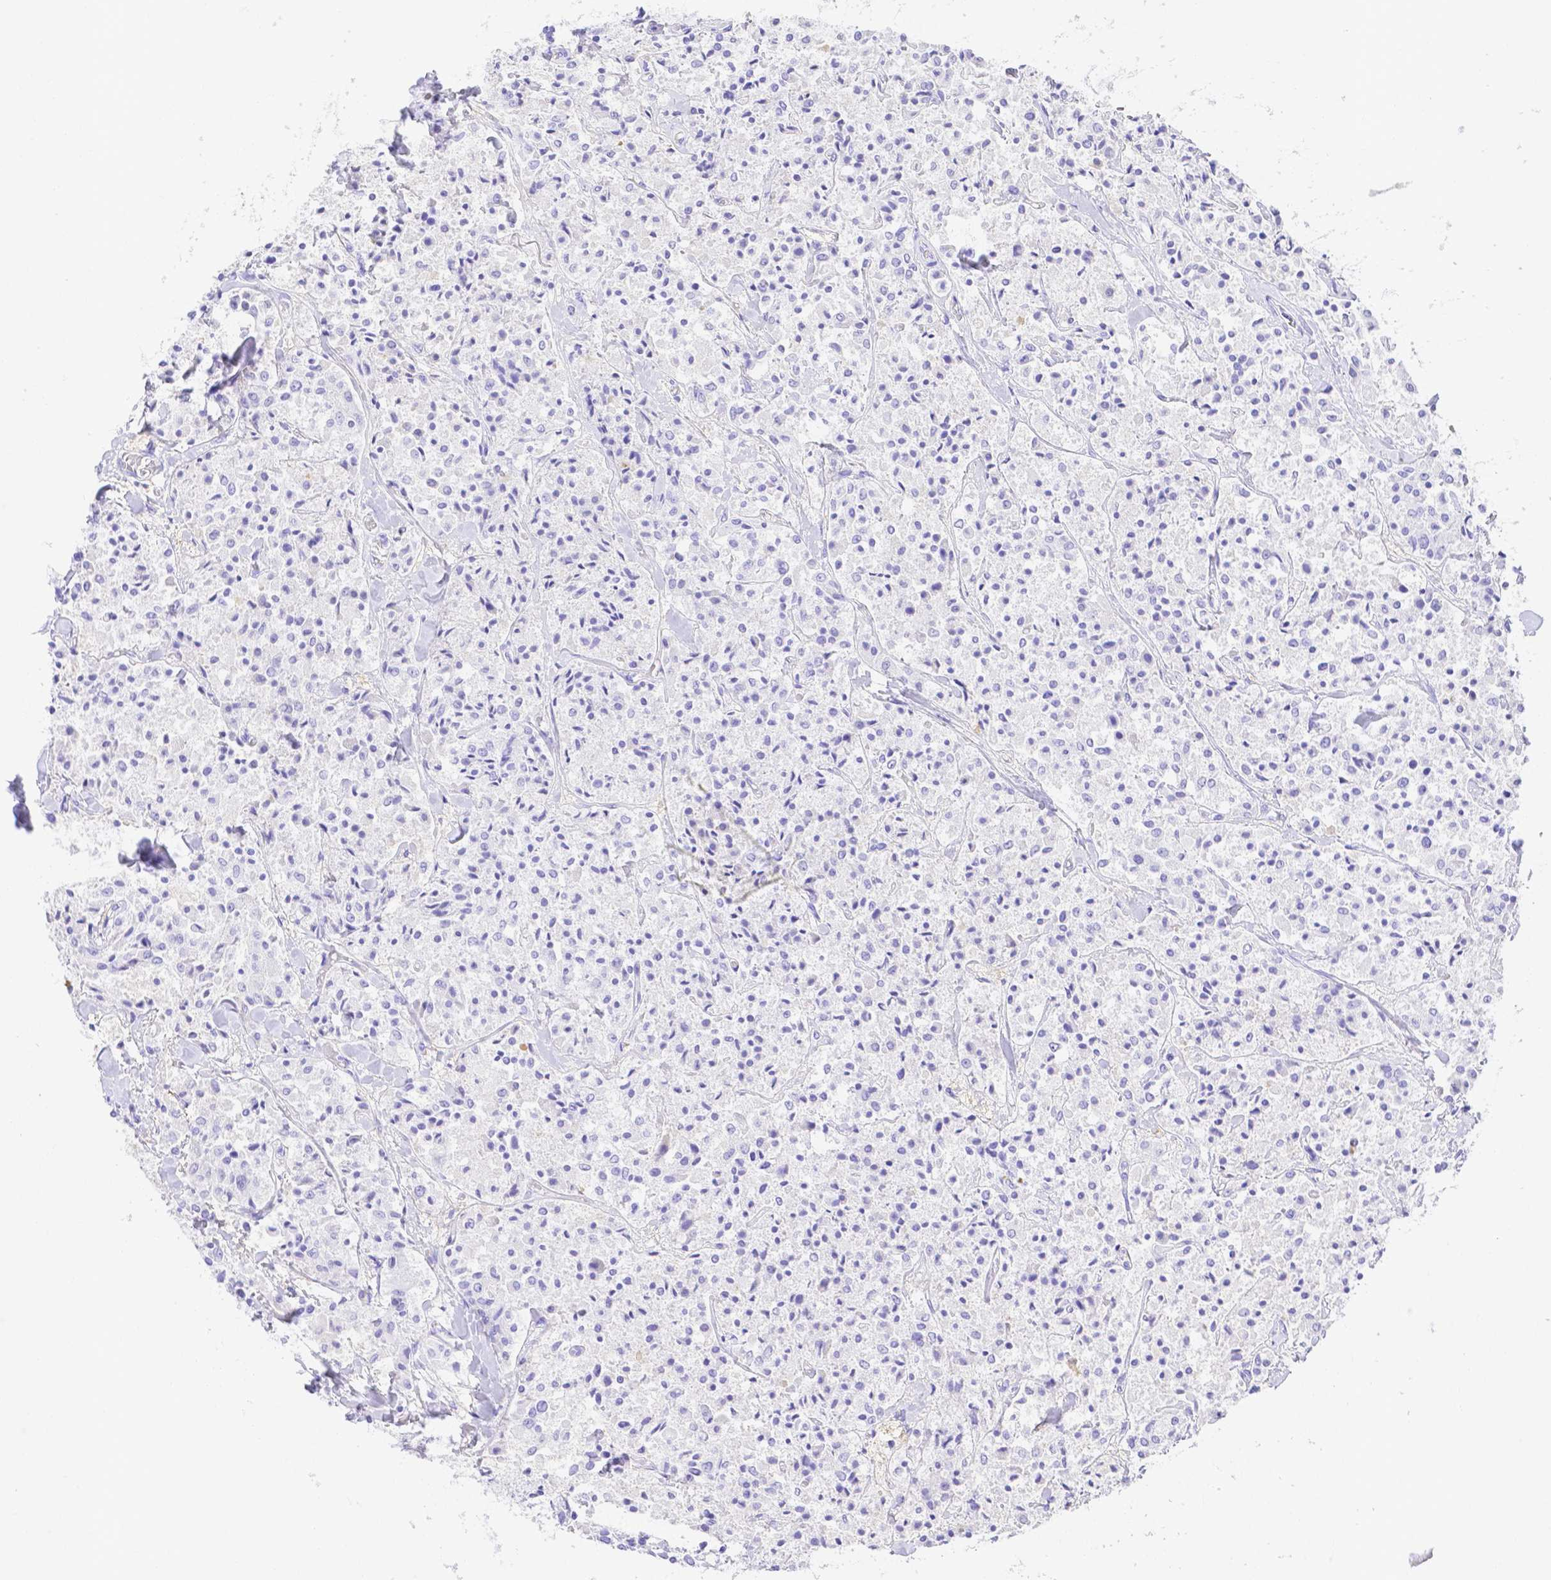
{"staining": {"intensity": "negative", "quantity": "none", "location": "none"}, "tissue": "carcinoid", "cell_type": "Tumor cells", "image_type": "cancer", "snomed": [{"axis": "morphology", "description": "Carcinoid, malignant, NOS"}, {"axis": "topography", "description": "Lung"}], "caption": "A histopathology image of carcinoid (malignant) stained for a protein shows no brown staining in tumor cells.", "gene": "SMR3A", "patient": {"sex": "male", "age": 71}}